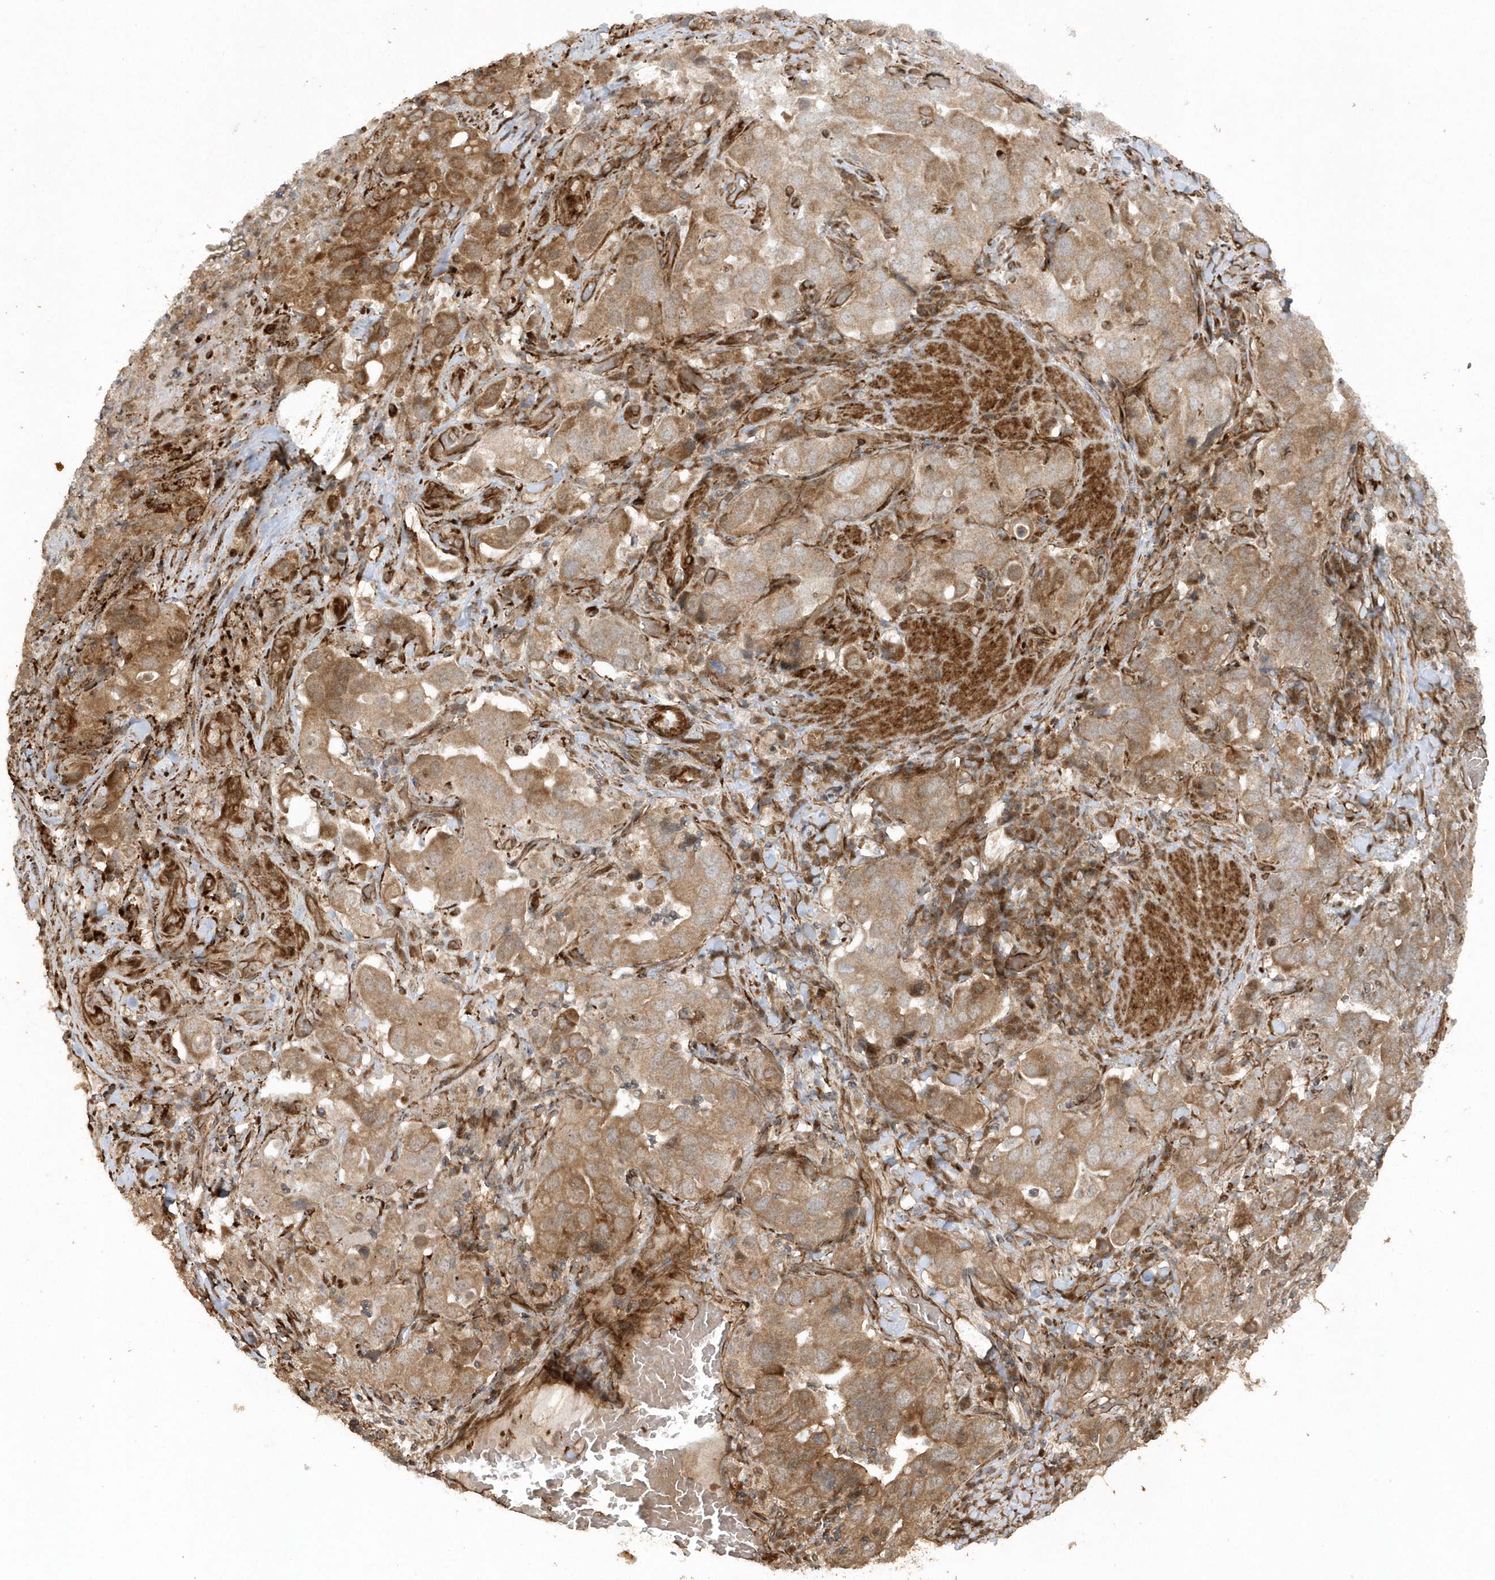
{"staining": {"intensity": "moderate", "quantity": ">75%", "location": "cytoplasmic/membranous"}, "tissue": "stomach cancer", "cell_type": "Tumor cells", "image_type": "cancer", "snomed": [{"axis": "morphology", "description": "Adenocarcinoma, NOS"}, {"axis": "topography", "description": "Stomach, upper"}], "caption": "Protein staining shows moderate cytoplasmic/membranous positivity in approximately >75% of tumor cells in stomach cancer.", "gene": "AVPI1", "patient": {"sex": "male", "age": 62}}